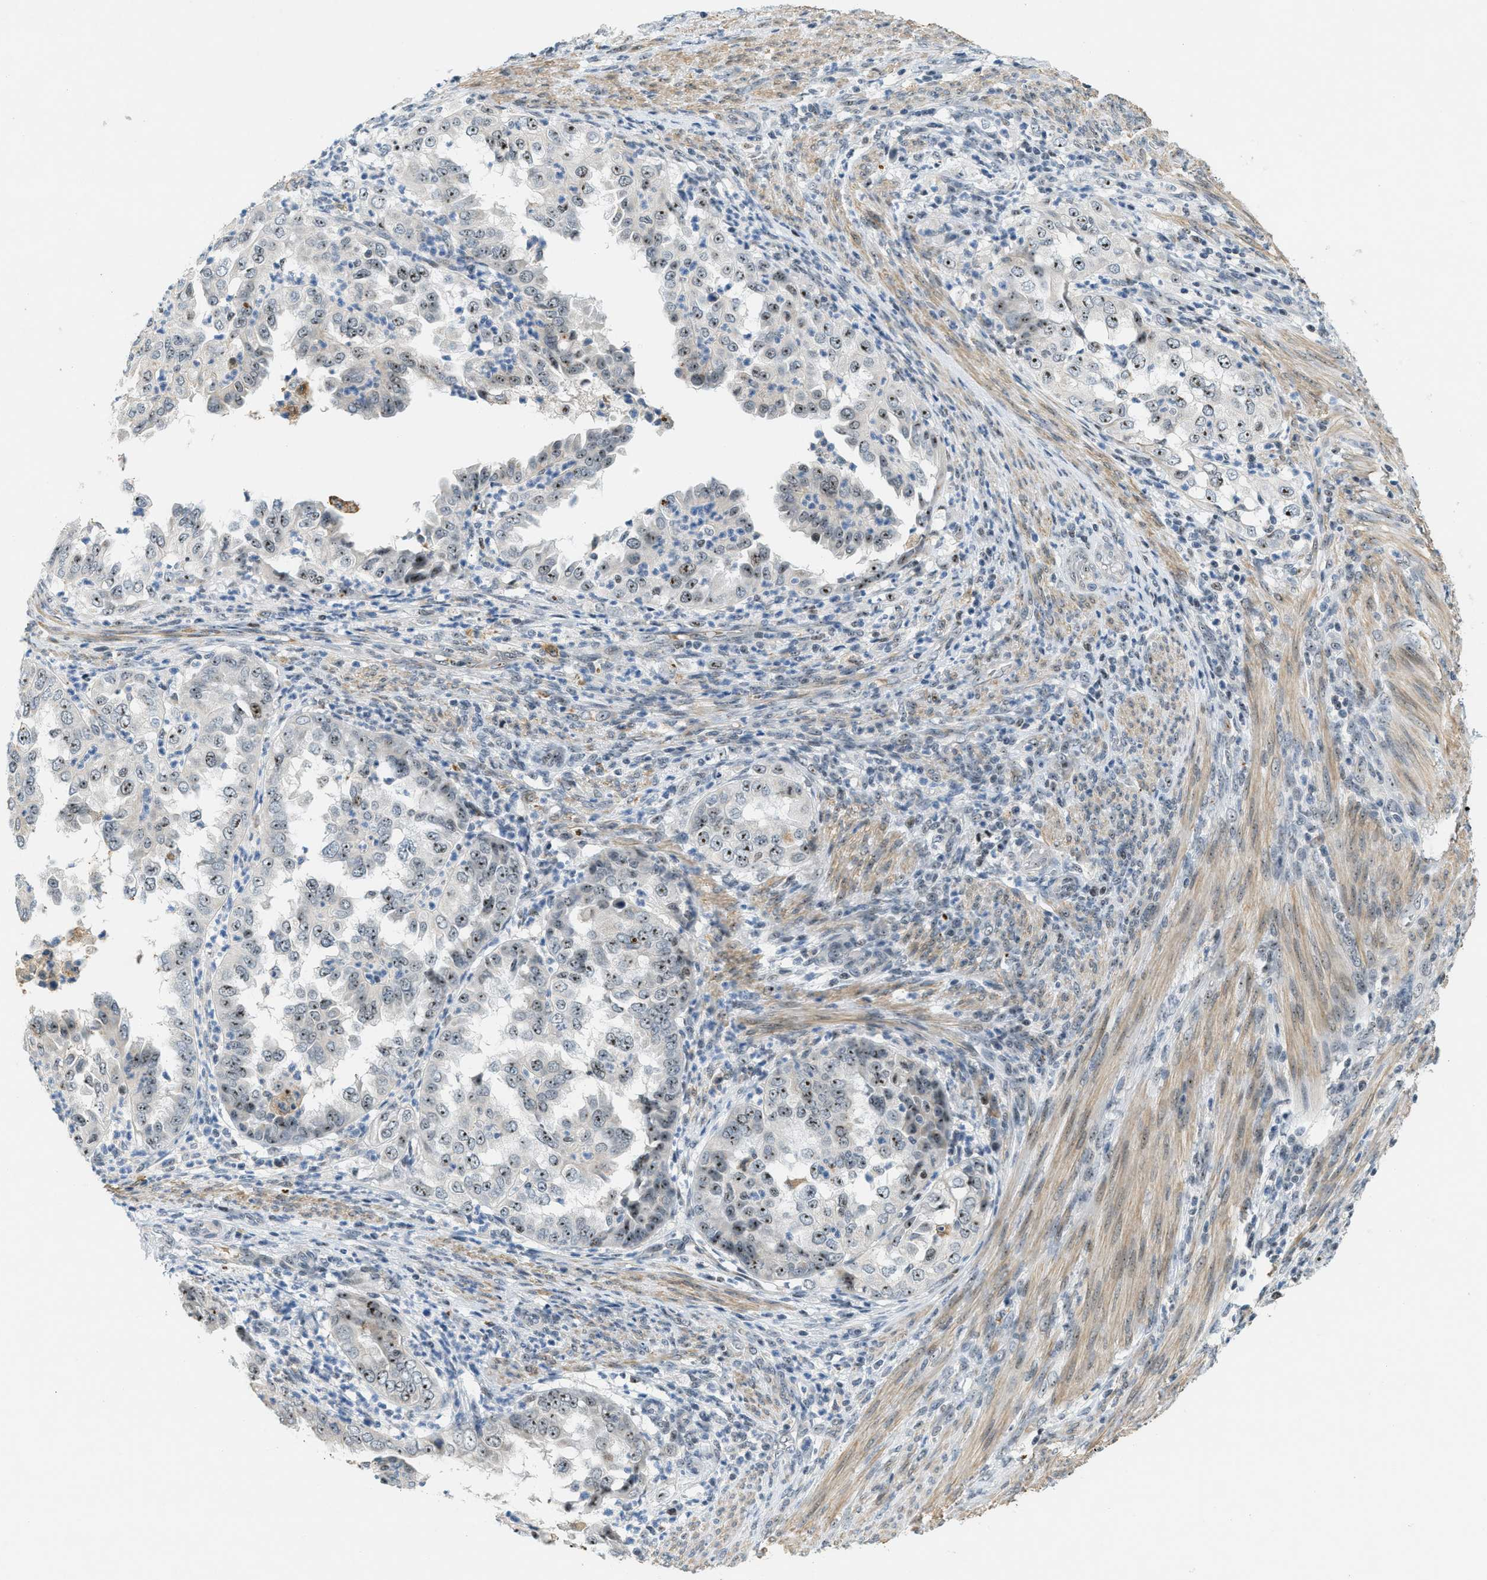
{"staining": {"intensity": "moderate", "quantity": "25%-75%", "location": "nuclear"}, "tissue": "endometrial cancer", "cell_type": "Tumor cells", "image_type": "cancer", "snomed": [{"axis": "morphology", "description": "Adenocarcinoma, NOS"}, {"axis": "topography", "description": "Endometrium"}], "caption": "Immunohistochemical staining of endometrial cancer (adenocarcinoma) reveals medium levels of moderate nuclear staining in about 25%-75% of tumor cells. The staining was performed using DAB (3,3'-diaminobenzidine) to visualize the protein expression in brown, while the nuclei were stained in blue with hematoxylin (Magnification: 20x).", "gene": "DDX47", "patient": {"sex": "female", "age": 85}}